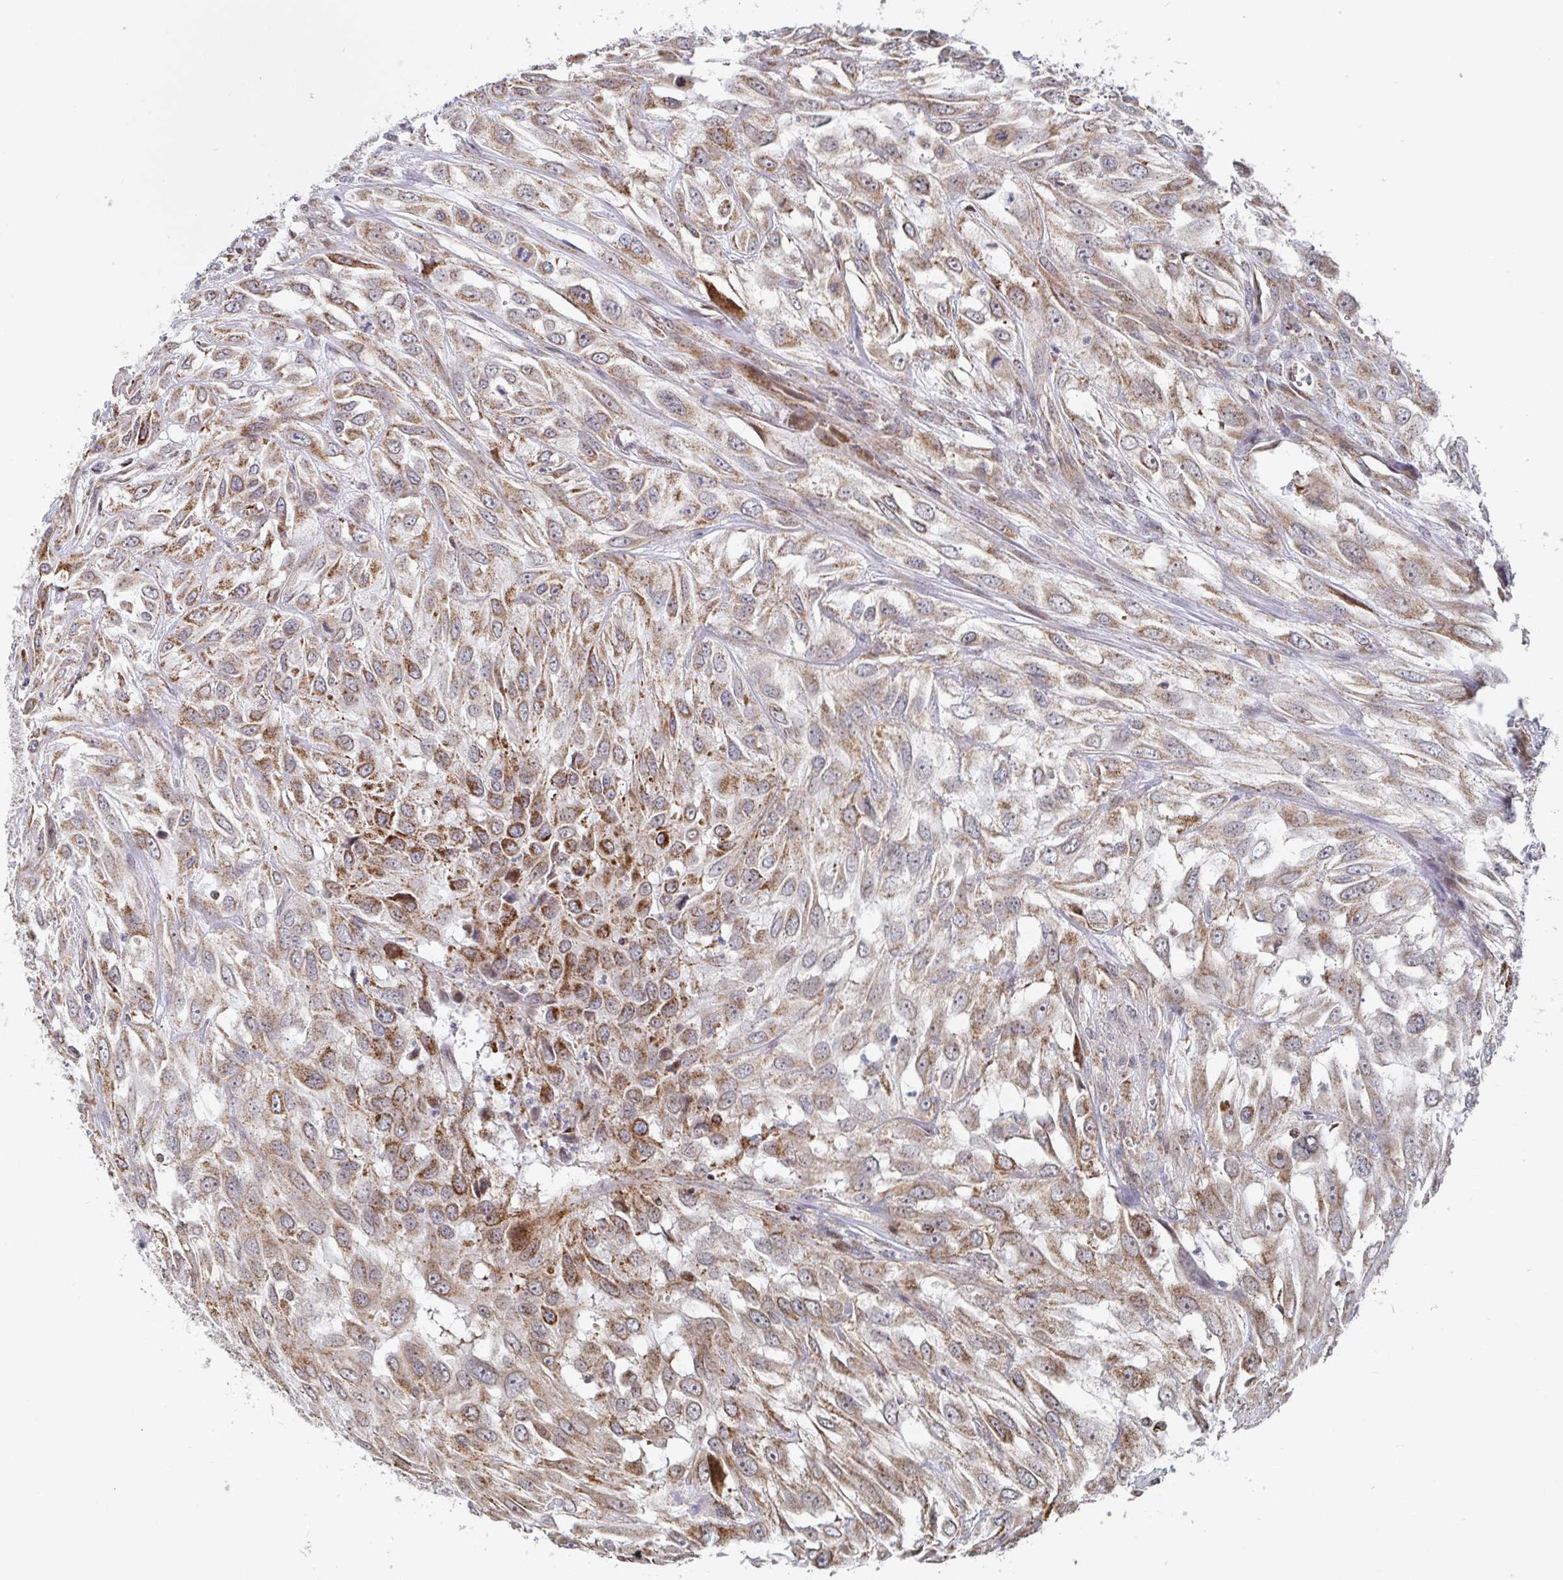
{"staining": {"intensity": "moderate", "quantity": ">75%", "location": "cytoplasmic/membranous"}, "tissue": "urothelial cancer", "cell_type": "Tumor cells", "image_type": "cancer", "snomed": [{"axis": "morphology", "description": "Urothelial carcinoma, High grade"}, {"axis": "topography", "description": "Urinary bladder"}], "caption": "A brown stain labels moderate cytoplasmic/membranous staining of a protein in human urothelial cancer tumor cells. (Brightfield microscopy of DAB IHC at high magnification).", "gene": "STARD8", "patient": {"sex": "male", "age": 67}}